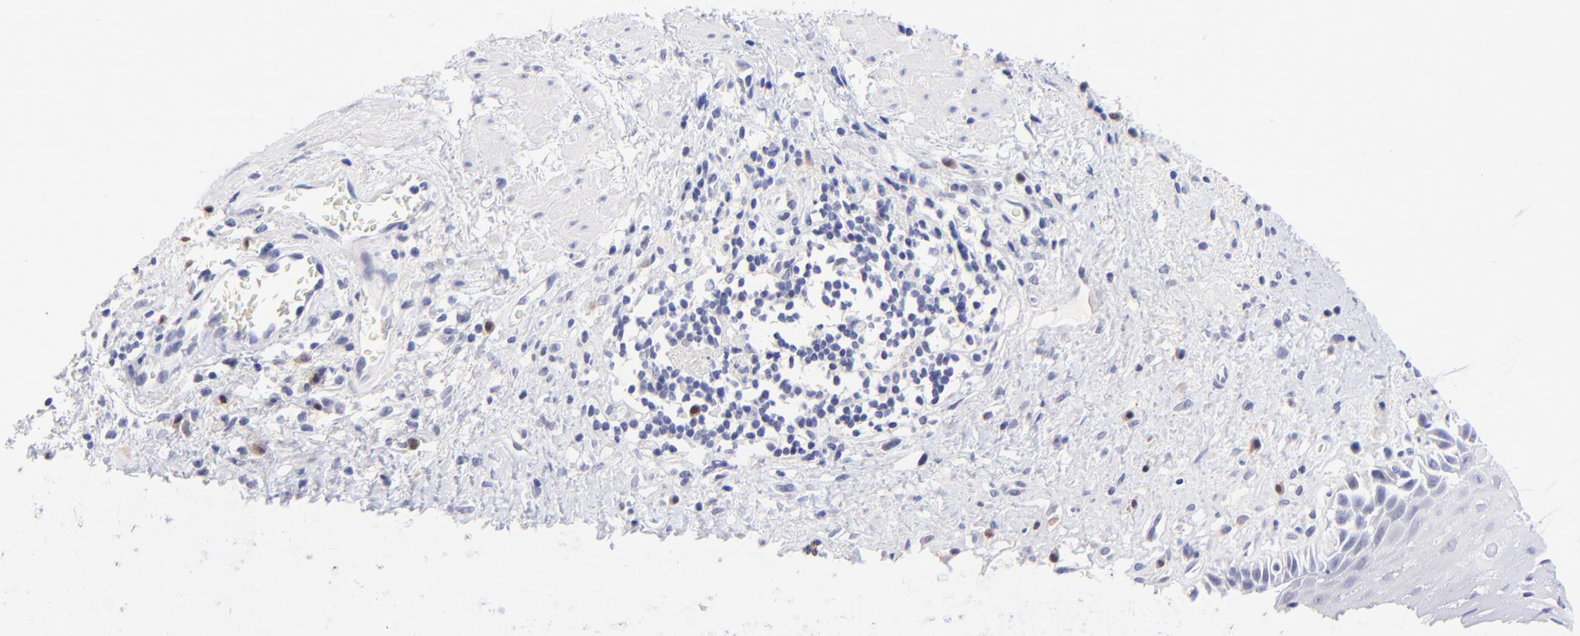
{"staining": {"intensity": "weak", "quantity": "<25%", "location": "nuclear"}, "tissue": "esophagus", "cell_type": "Squamous epithelial cells", "image_type": "normal", "snomed": [{"axis": "morphology", "description": "Normal tissue, NOS"}, {"axis": "topography", "description": "Esophagus"}], "caption": "Immunohistochemistry (IHC) of benign esophagus shows no positivity in squamous epithelial cells. Nuclei are stained in blue.", "gene": "ZNF155", "patient": {"sex": "female", "age": 70}}